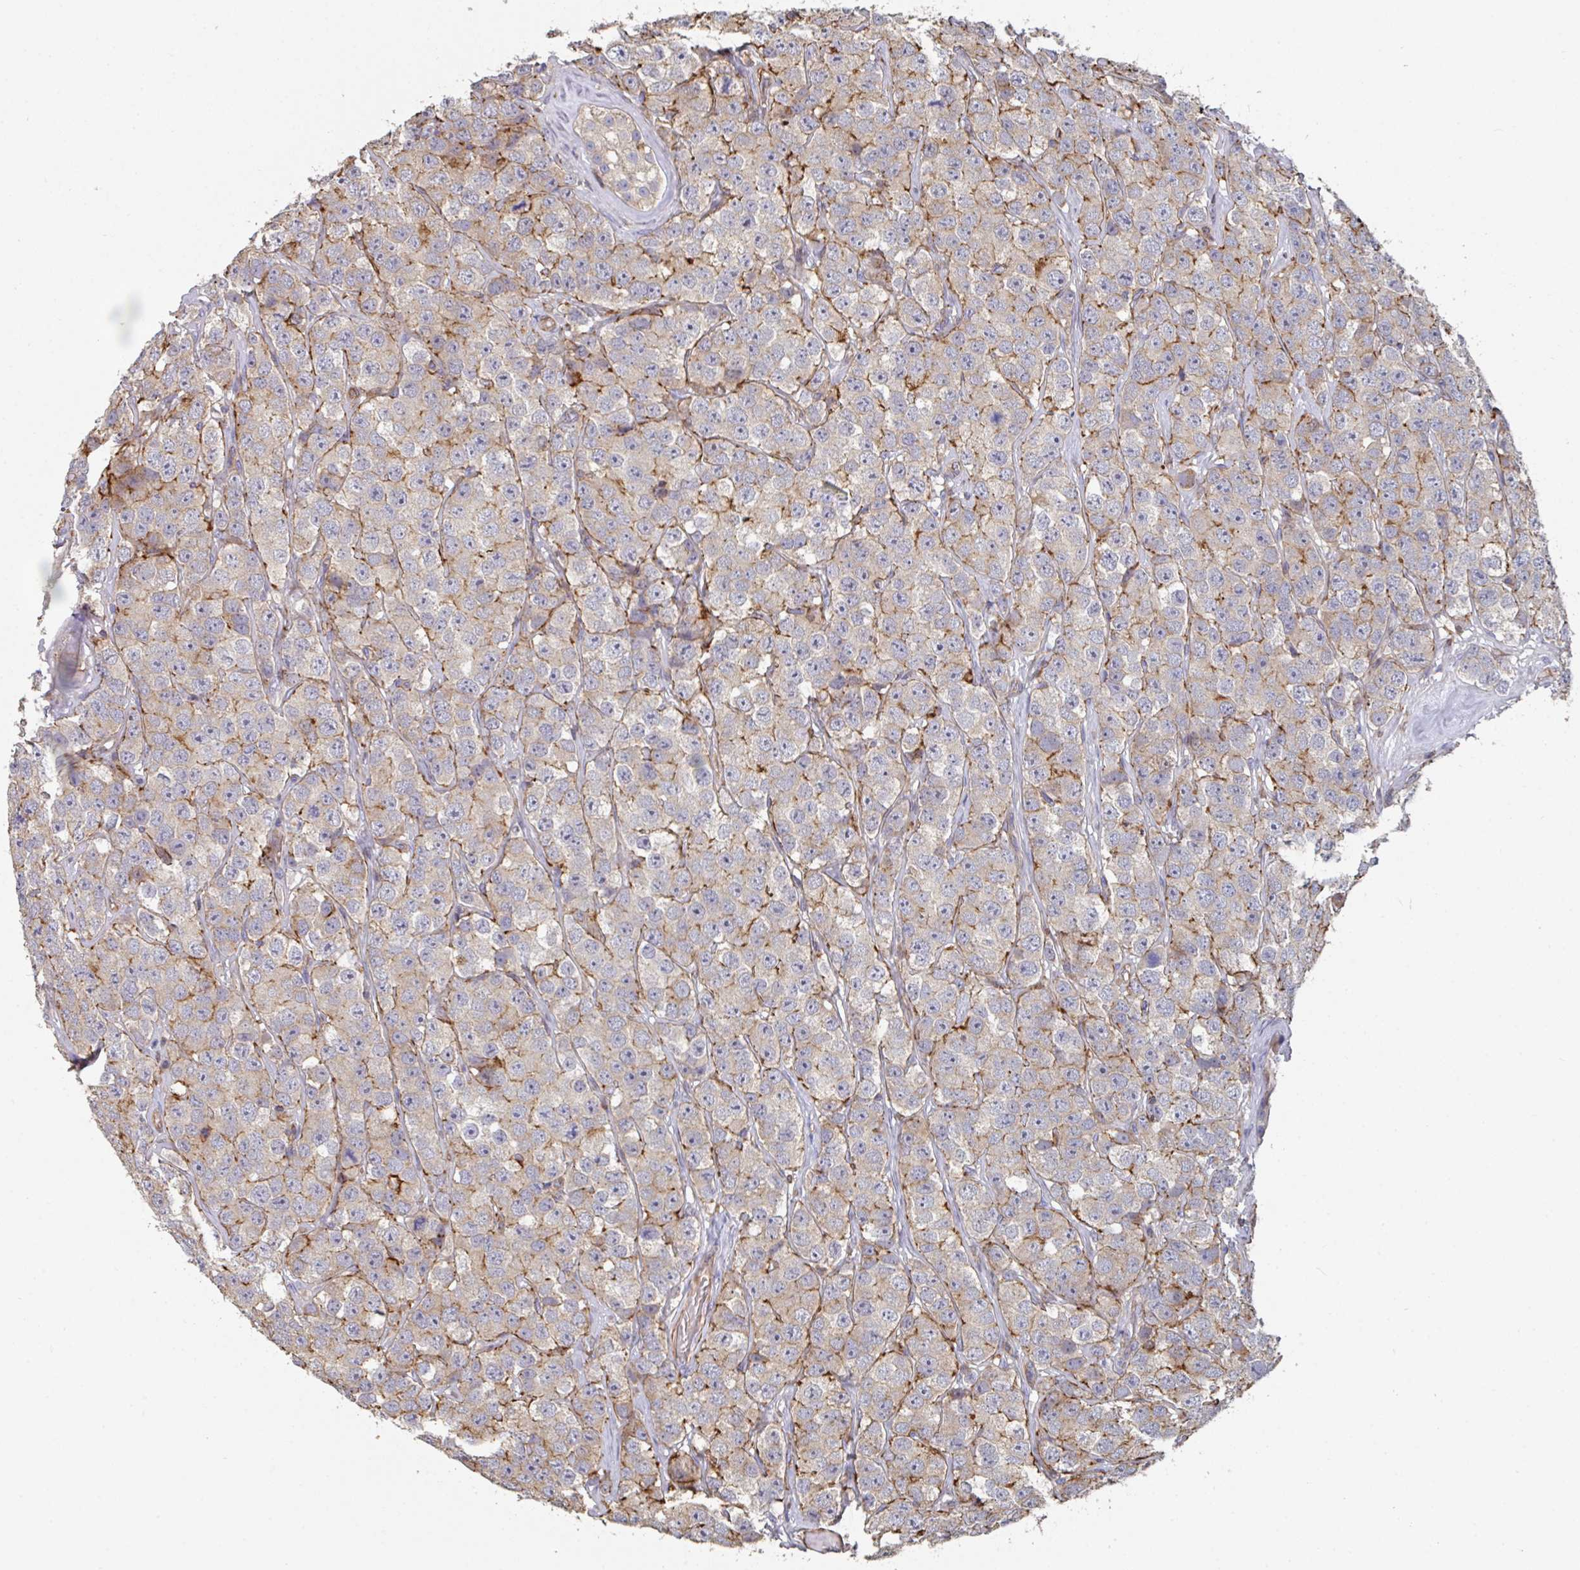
{"staining": {"intensity": "weak", "quantity": ">75%", "location": "cytoplasmic/membranous"}, "tissue": "testis cancer", "cell_type": "Tumor cells", "image_type": "cancer", "snomed": [{"axis": "morphology", "description": "Seminoma, NOS"}, {"axis": "topography", "description": "Testis"}], "caption": "A brown stain shows weak cytoplasmic/membranous staining of a protein in human seminoma (testis) tumor cells.", "gene": "FZD2", "patient": {"sex": "male", "age": 28}}